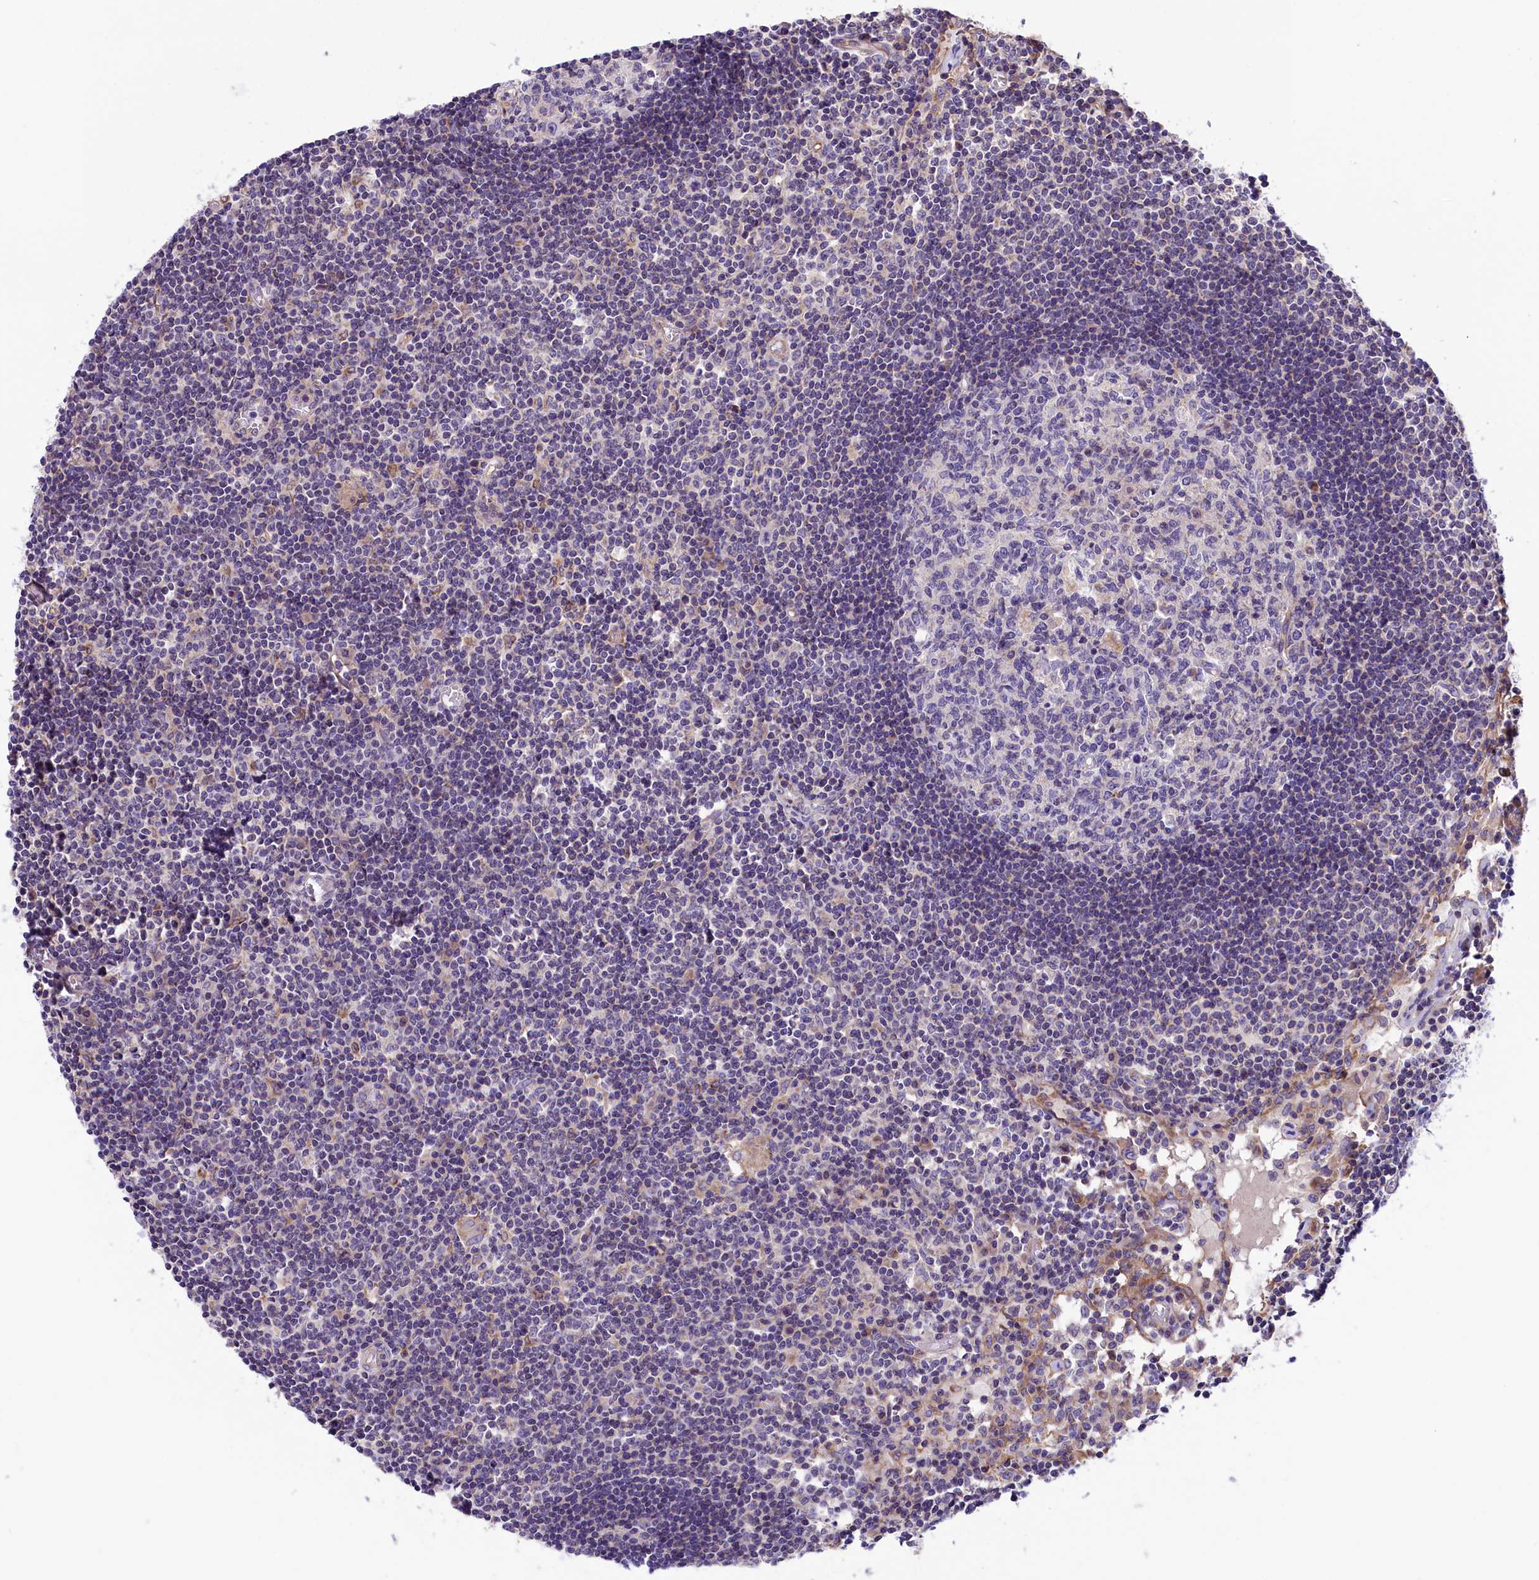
{"staining": {"intensity": "negative", "quantity": "none", "location": "none"}, "tissue": "lymph node", "cell_type": "Germinal center cells", "image_type": "normal", "snomed": [{"axis": "morphology", "description": "Normal tissue, NOS"}, {"axis": "topography", "description": "Lymph node"}], "caption": "DAB (3,3'-diaminobenzidine) immunohistochemical staining of unremarkable lymph node exhibits no significant staining in germinal center cells. Nuclei are stained in blue.", "gene": "DNAJB9", "patient": {"sex": "female", "age": 55}}